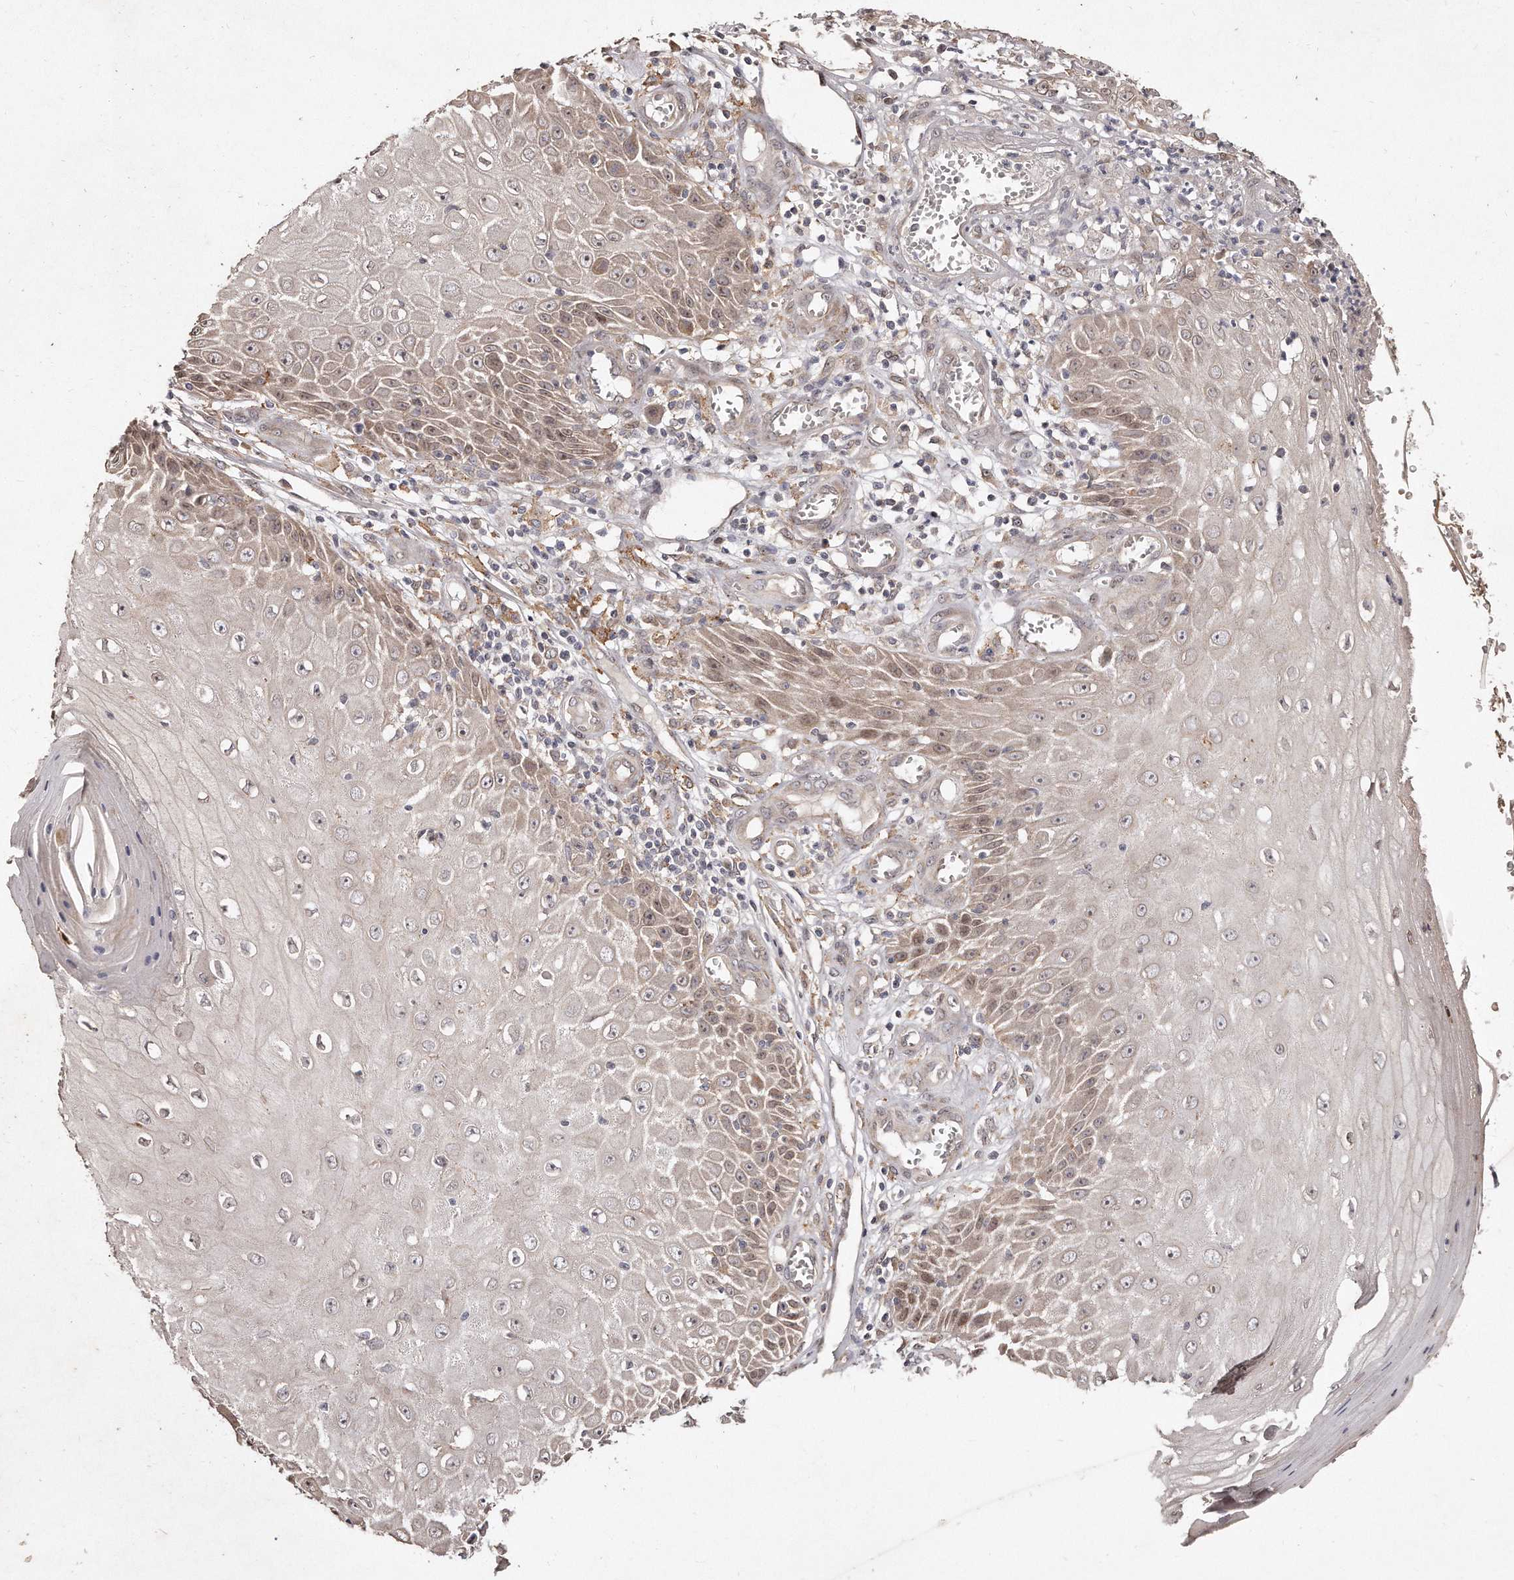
{"staining": {"intensity": "weak", "quantity": "25%-75%", "location": "cytoplasmic/membranous,nuclear"}, "tissue": "skin cancer", "cell_type": "Tumor cells", "image_type": "cancer", "snomed": [{"axis": "morphology", "description": "Squamous cell carcinoma, NOS"}, {"axis": "topography", "description": "Skin"}], "caption": "Protein analysis of skin cancer tissue shows weak cytoplasmic/membranous and nuclear positivity in about 25%-75% of tumor cells. (DAB (3,3'-diaminobenzidine) = brown stain, brightfield microscopy at high magnification).", "gene": "HASPIN", "patient": {"sex": "female", "age": 73}}